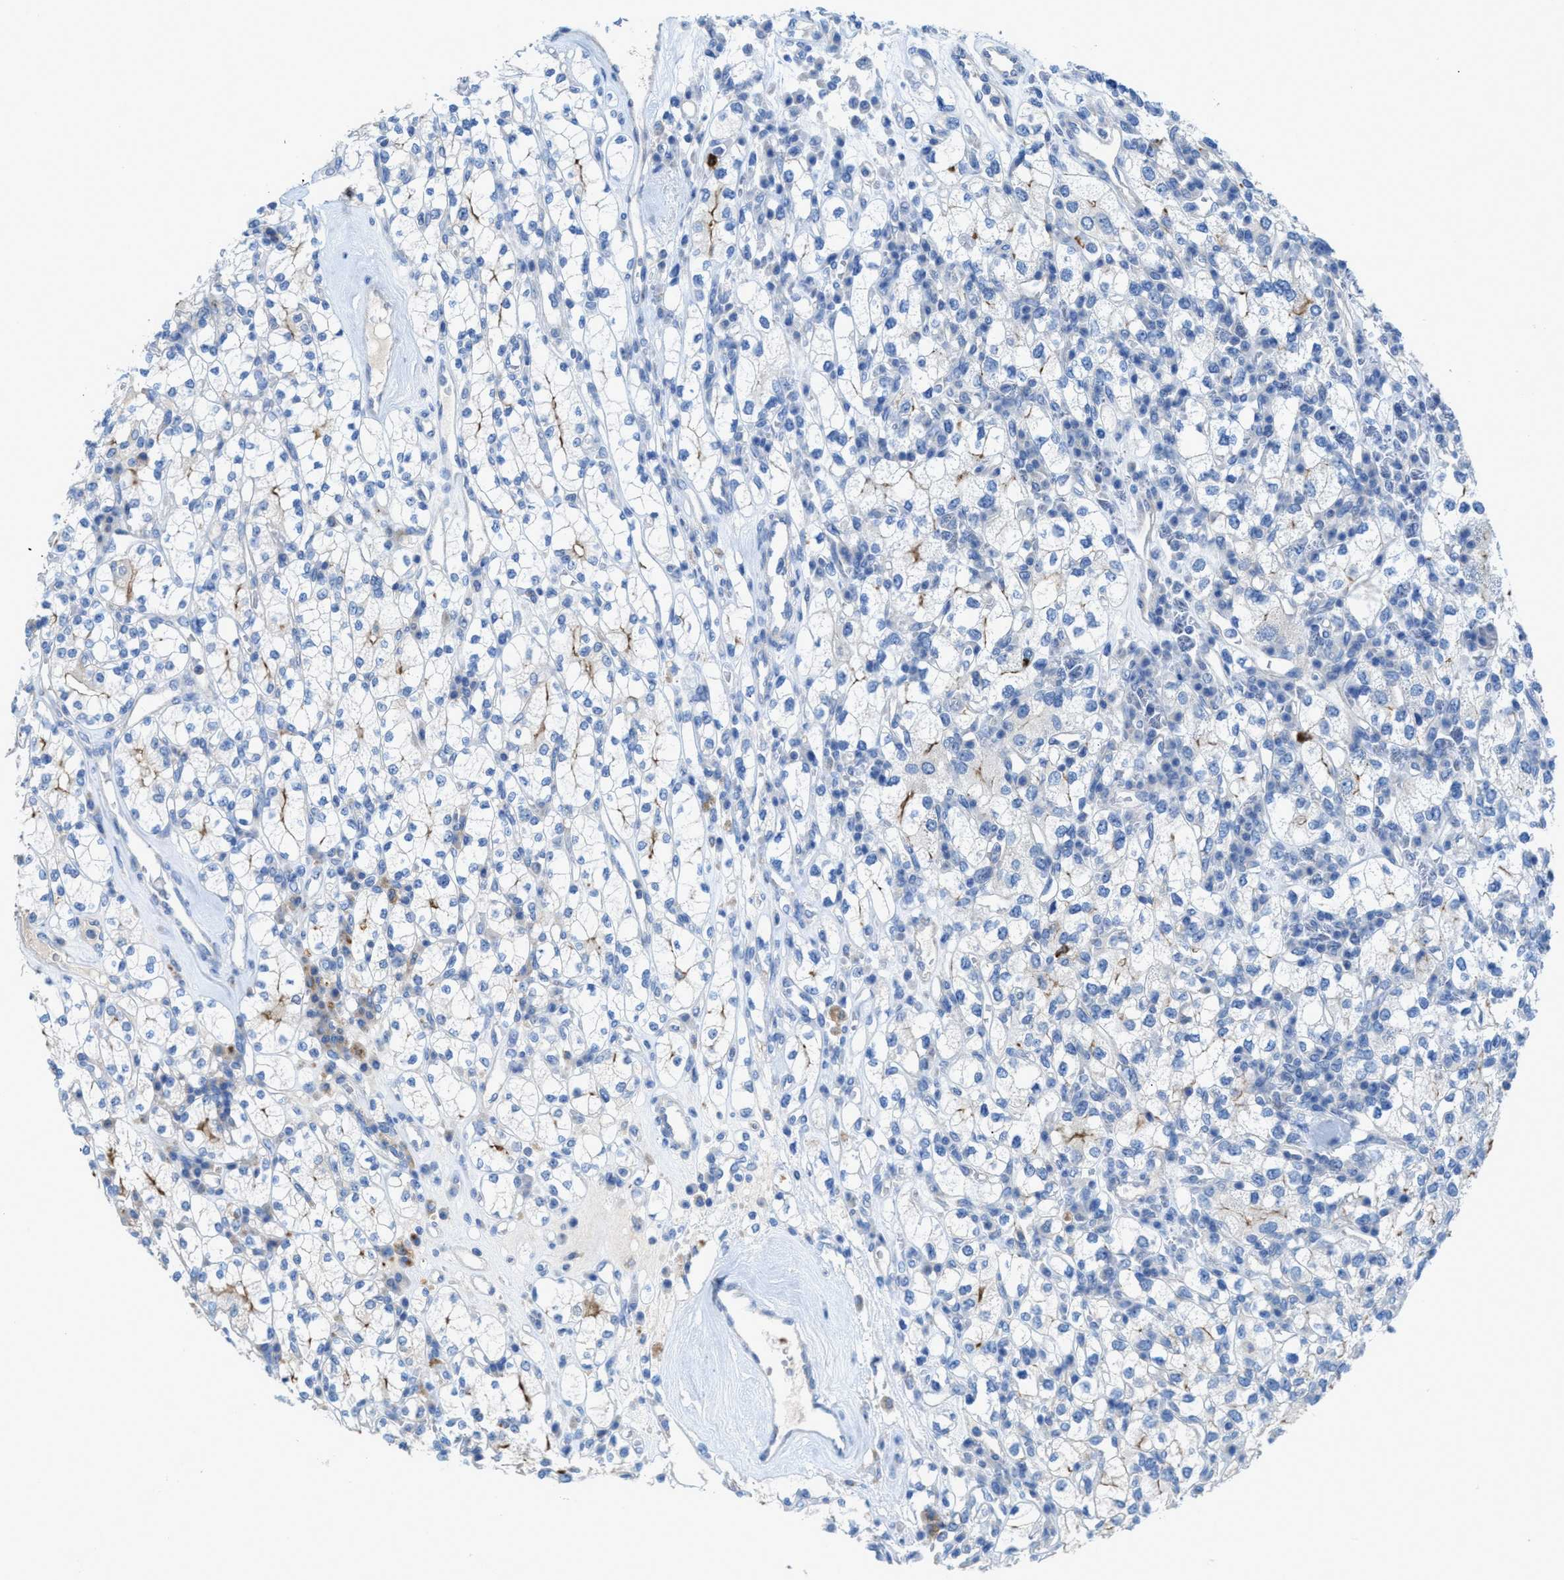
{"staining": {"intensity": "weak", "quantity": "<25%", "location": "cytoplasmic/membranous"}, "tissue": "renal cancer", "cell_type": "Tumor cells", "image_type": "cancer", "snomed": [{"axis": "morphology", "description": "Adenocarcinoma, NOS"}, {"axis": "topography", "description": "Kidney"}], "caption": "Immunohistochemistry (IHC) histopathology image of human renal cancer (adenocarcinoma) stained for a protein (brown), which reveals no staining in tumor cells. (DAB IHC visualized using brightfield microscopy, high magnification).", "gene": "CMTM1", "patient": {"sex": "male", "age": 77}}